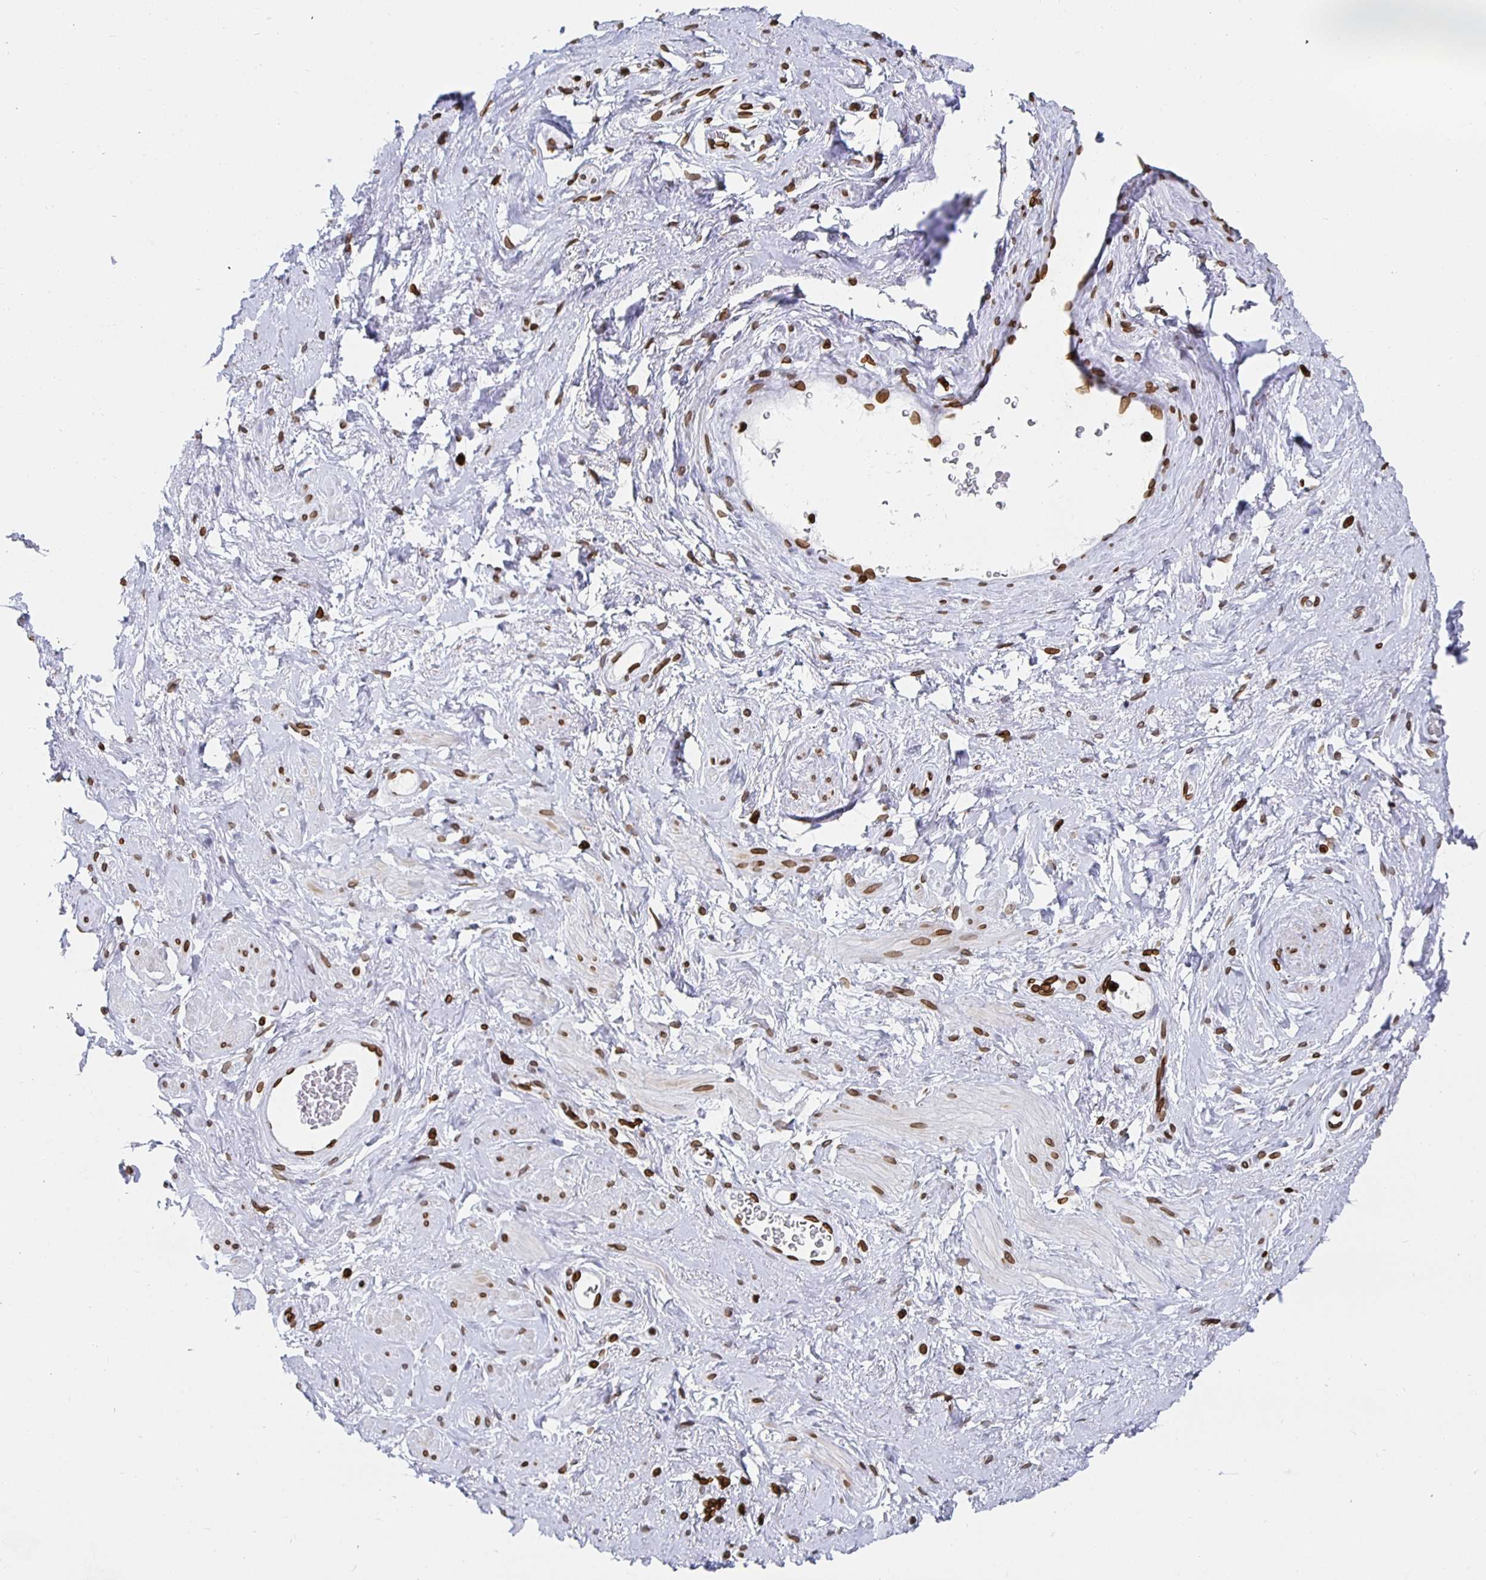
{"staining": {"intensity": "strong", "quantity": ">75%", "location": "cytoplasmic/membranous,nuclear"}, "tissue": "soft tissue", "cell_type": "Fibroblasts", "image_type": "normal", "snomed": [{"axis": "morphology", "description": "Normal tissue, NOS"}, {"axis": "topography", "description": "Vagina"}, {"axis": "topography", "description": "Peripheral nerve tissue"}], "caption": "The histopathology image displays a brown stain indicating the presence of a protein in the cytoplasmic/membranous,nuclear of fibroblasts in soft tissue. (DAB IHC with brightfield microscopy, high magnification).", "gene": "LMNB1", "patient": {"sex": "female", "age": 71}}